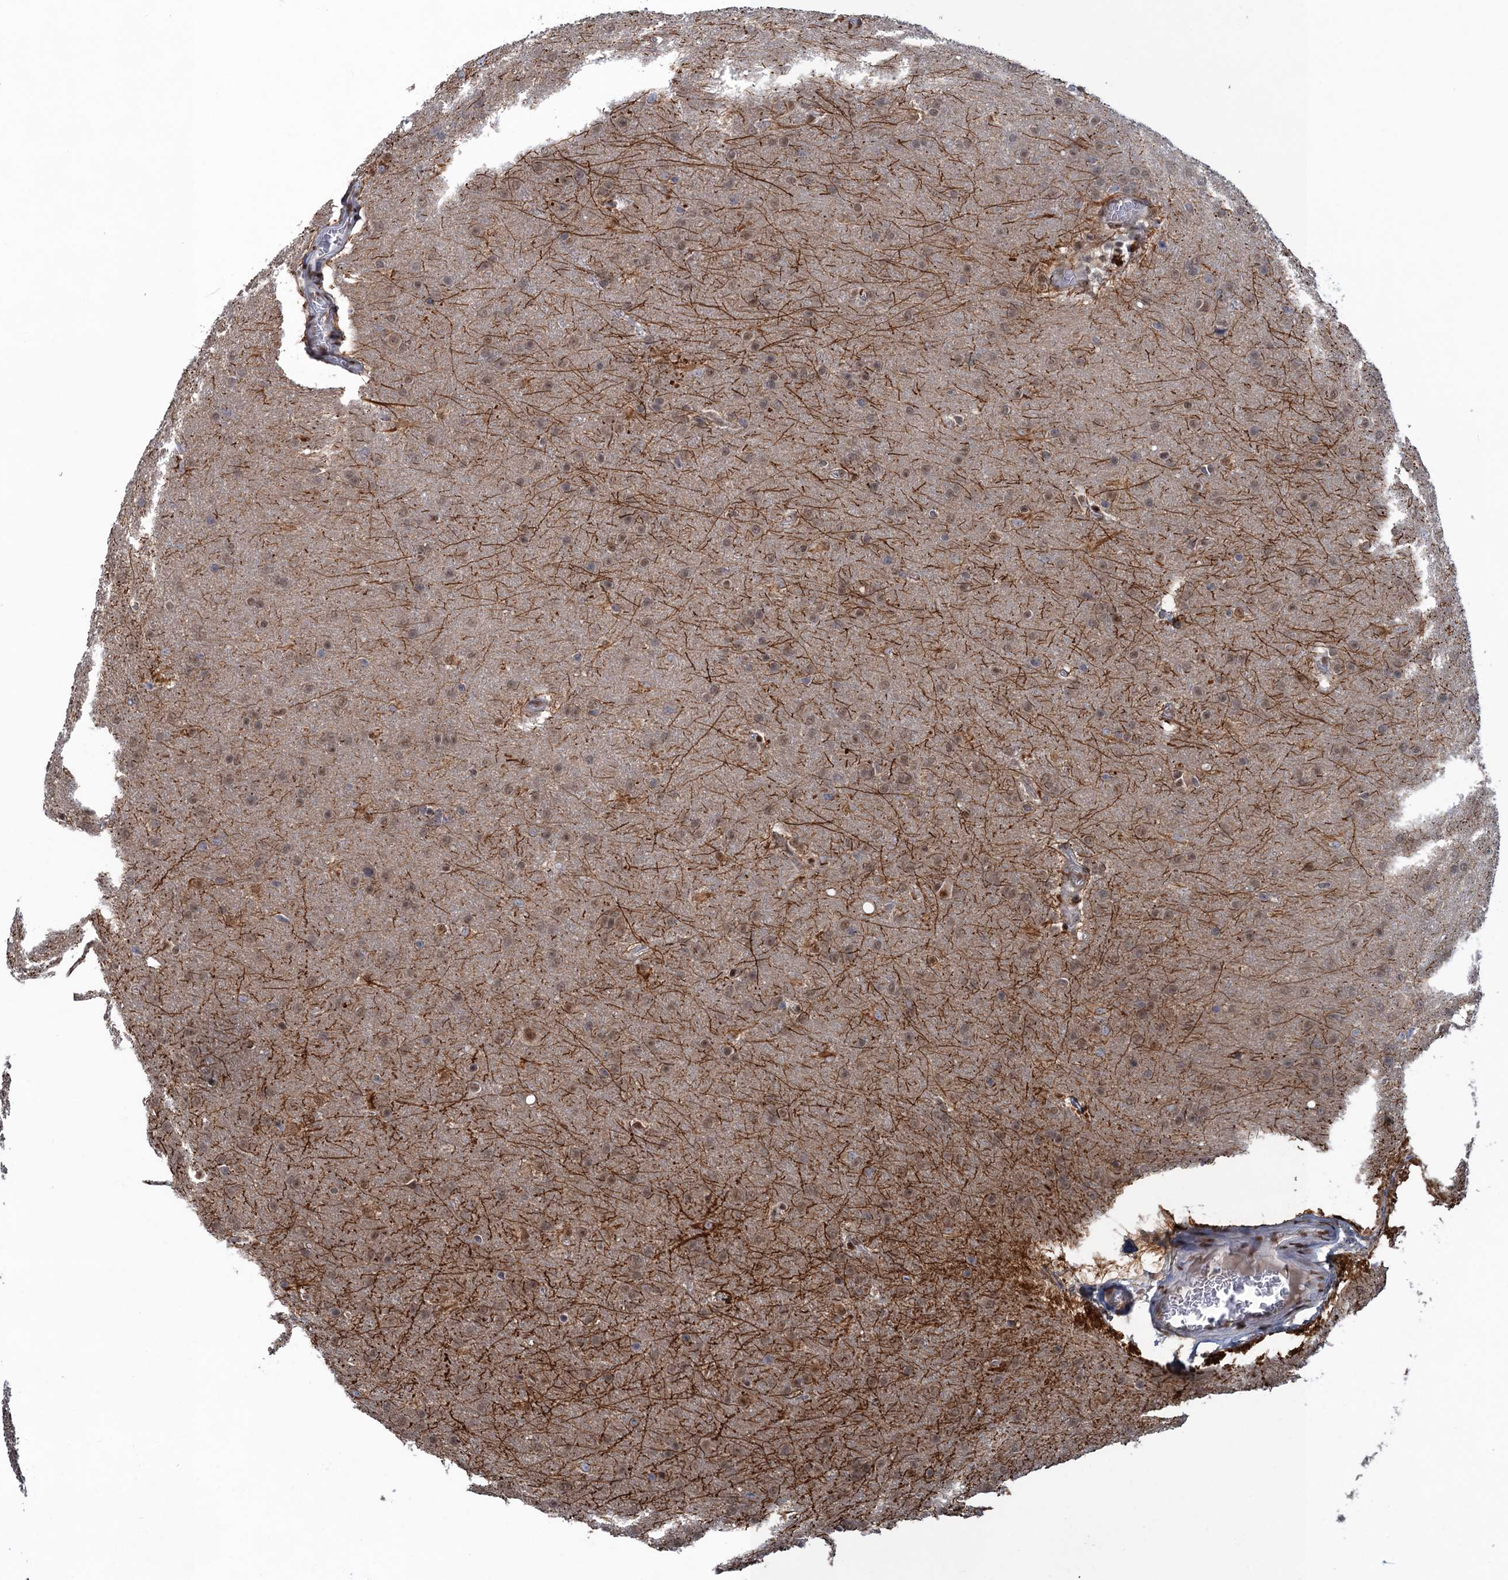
{"staining": {"intensity": "moderate", "quantity": ">75%", "location": "cytoplasmic/membranous,nuclear"}, "tissue": "glioma", "cell_type": "Tumor cells", "image_type": "cancer", "snomed": [{"axis": "morphology", "description": "Glioma, malignant, Low grade"}, {"axis": "topography", "description": "Brain"}], "caption": "The micrograph shows staining of malignant glioma (low-grade), revealing moderate cytoplasmic/membranous and nuclear protein positivity (brown color) within tumor cells. (DAB IHC with brightfield microscopy, high magnification).", "gene": "SAE1", "patient": {"sex": "female", "age": 32}}